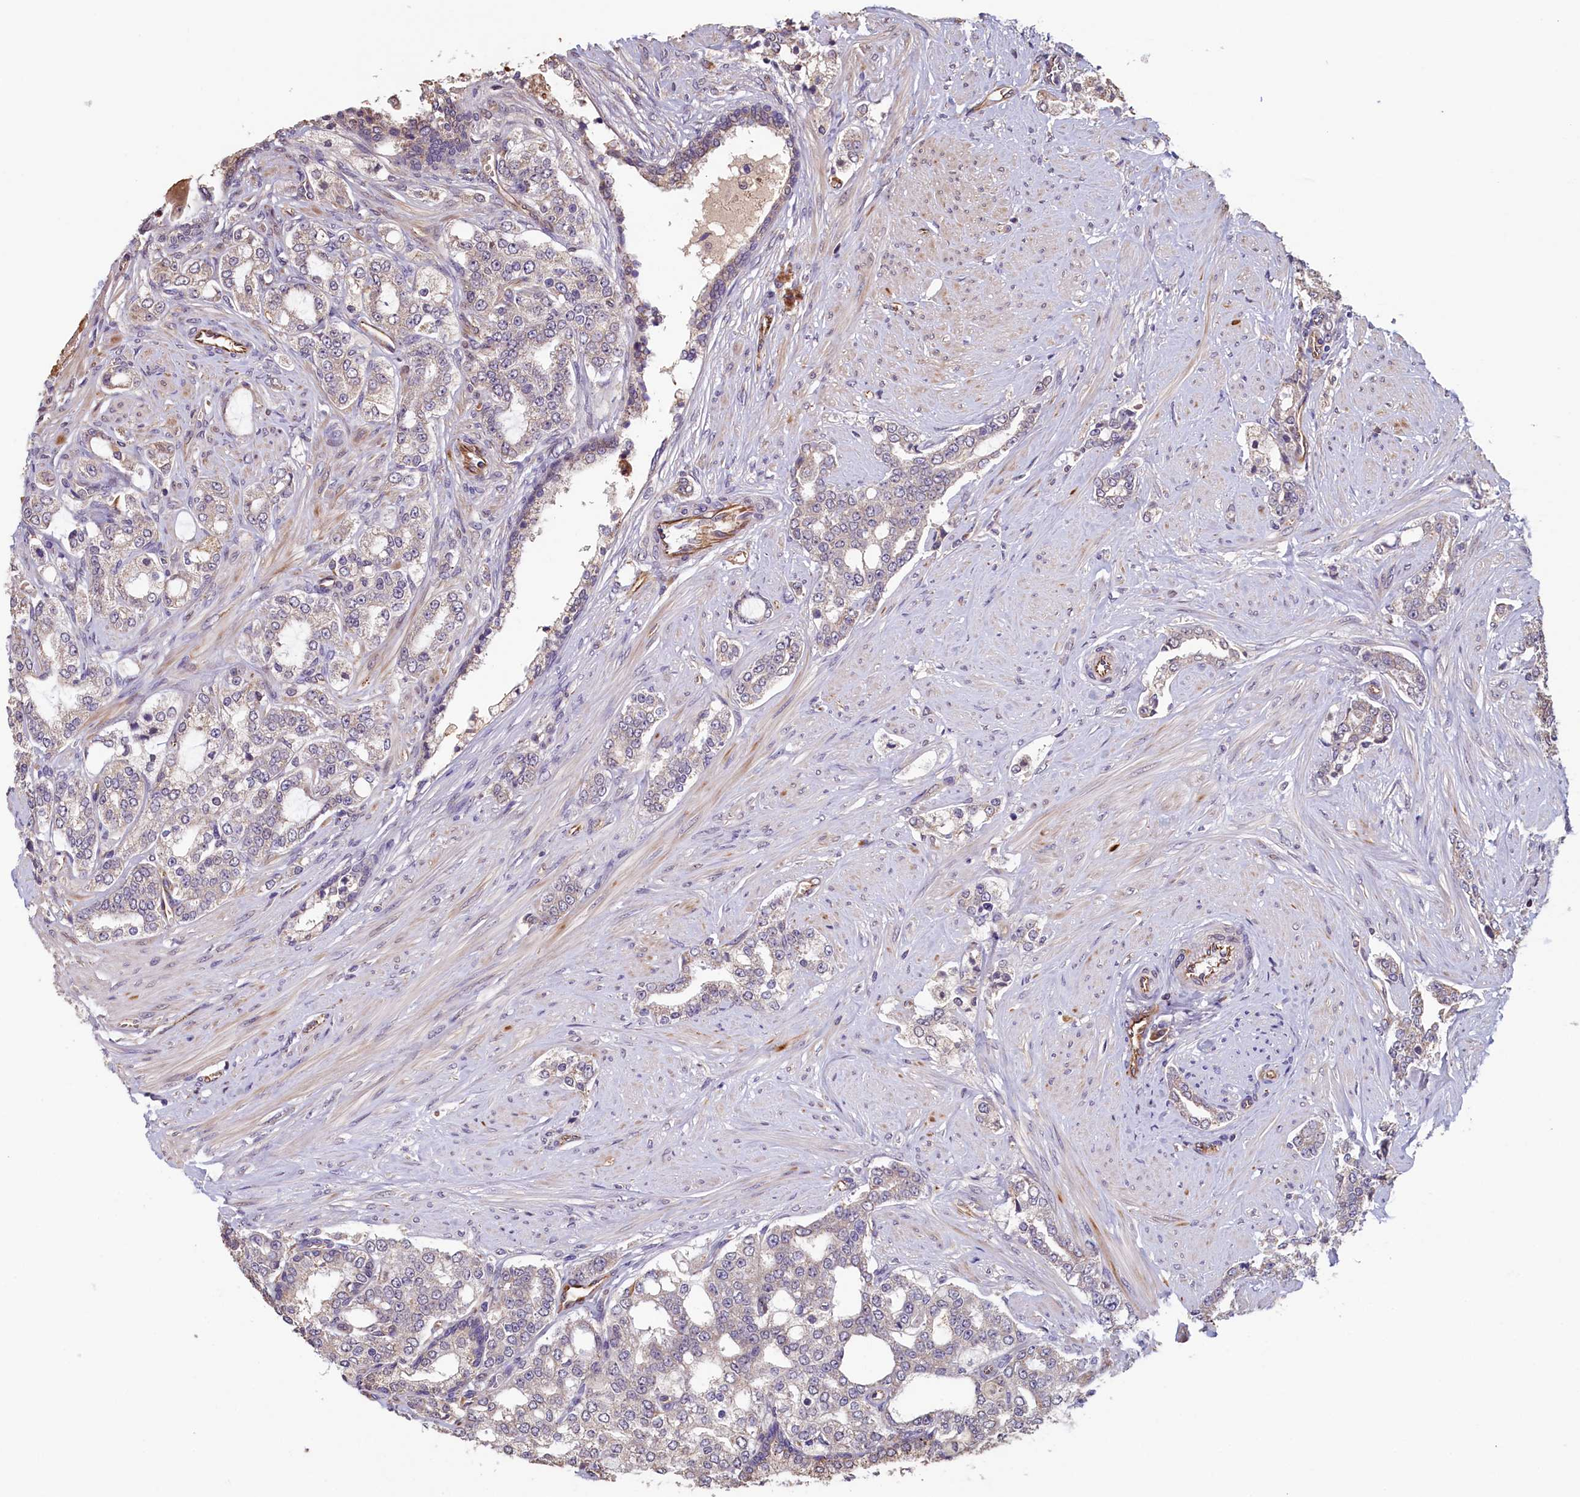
{"staining": {"intensity": "negative", "quantity": "none", "location": "none"}, "tissue": "prostate cancer", "cell_type": "Tumor cells", "image_type": "cancer", "snomed": [{"axis": "morphology", "description": "Adenocarcinoma, High grade"}, {"axis": "topography", "description": "Prostate"}], "caption": "This is a histopathology image of IHC staining of prostate cancer, which shows no expression in tumor cells. (DAB immunohistochemistry (IHC) visualized using brightfield microscopy, high magnification).", "gene": "ACSBG1", "patient": {"sex": "male", "age": 64}}